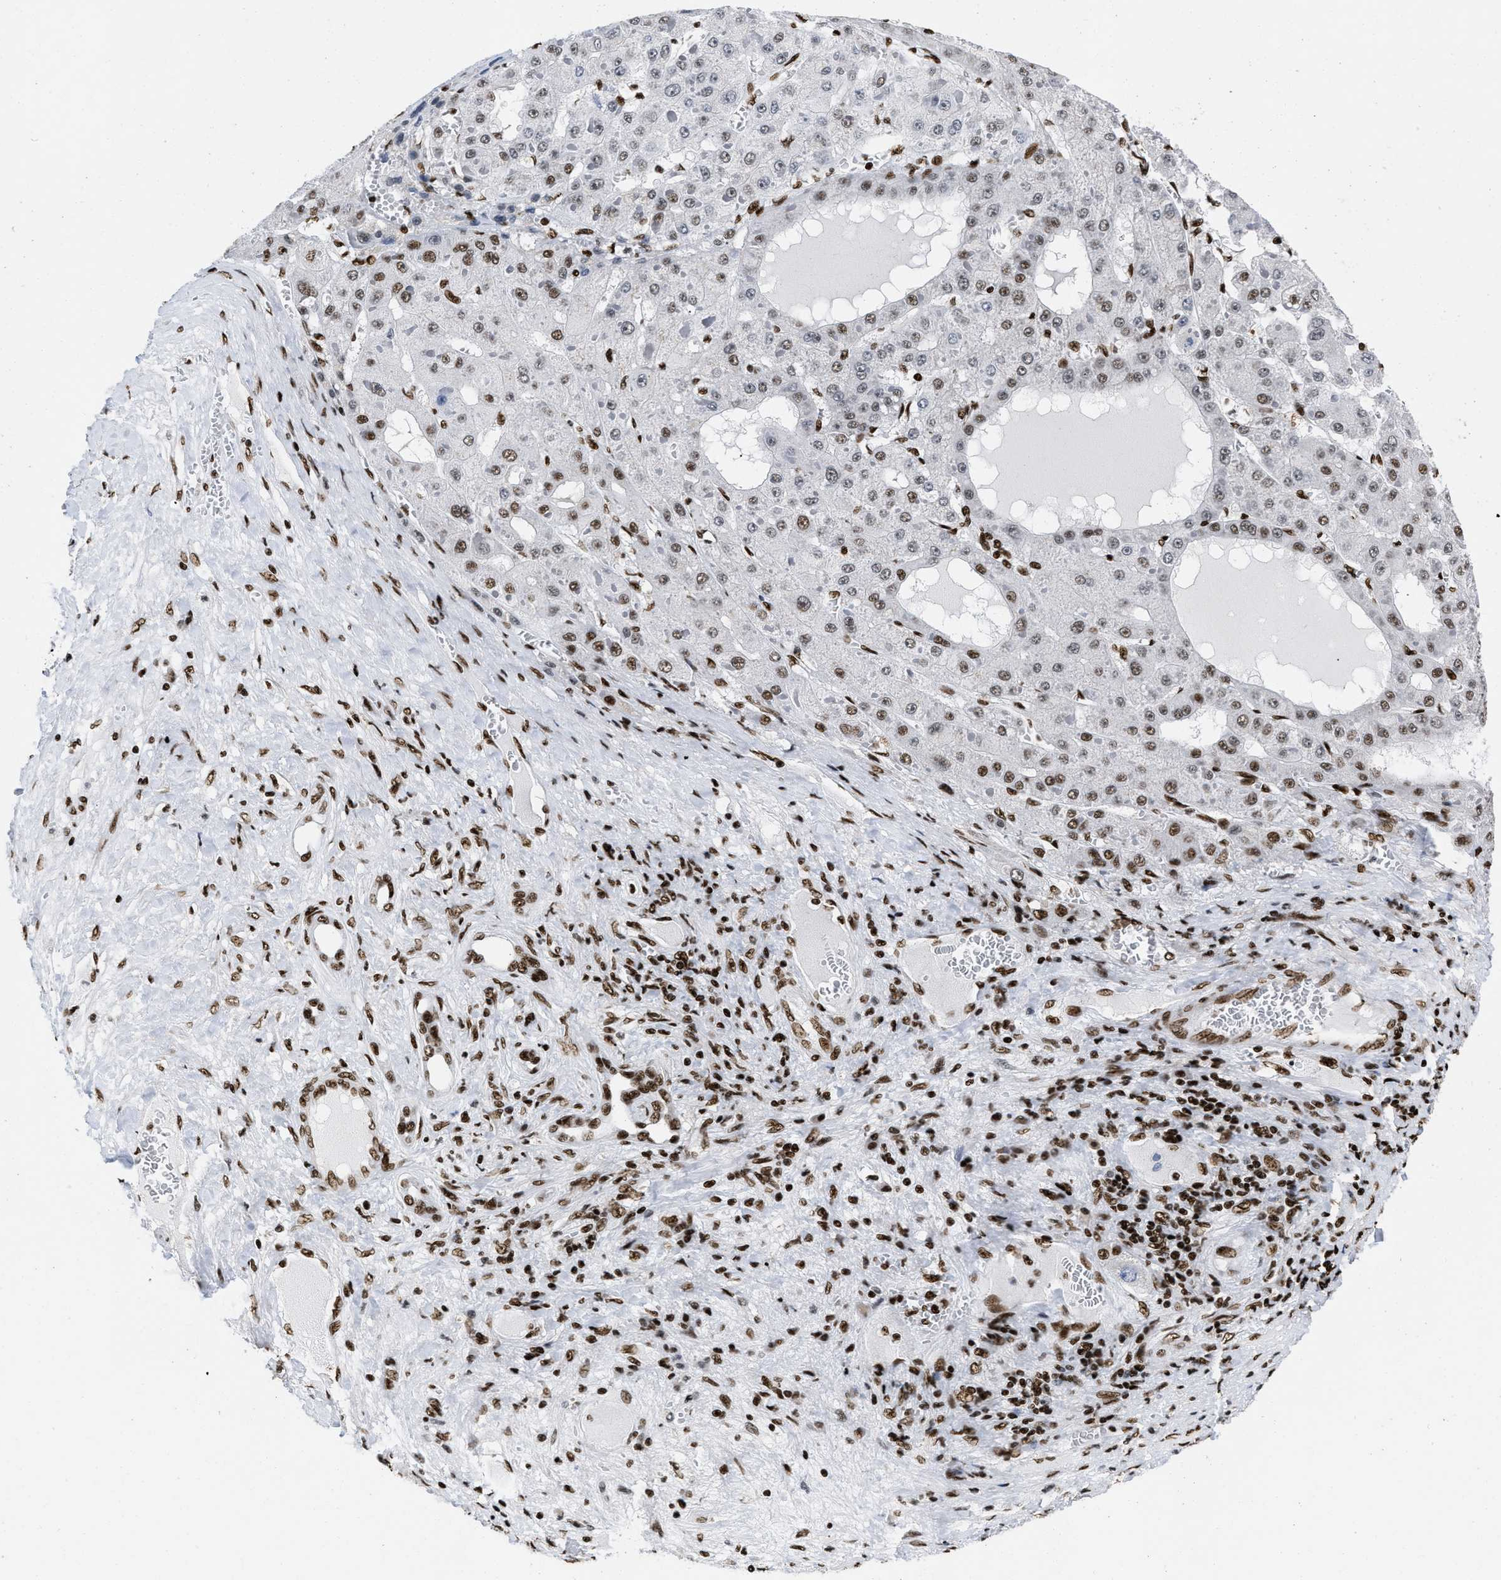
{"staining": {"intensity": "moderate", "quantity": "25%-75%", "location": "nuclear"}, "tissue": "liver cancer", "cell_type": "Tumor cells", "image_type": "cancer", "snomed": [{"axis": "morphology", "description": "Carcinoma, Hepatocellular, NOS"}, {"axis": "topography", "description": "Liver"}], "caption": "Human liver hepatocellular carcinoma stained for a protein (brown) displays moderate nuclear positive staining in approximately 25%-75% of tumor cells.", "gene": "CREB1", "patient": {"sex": "female", "age": 73}}